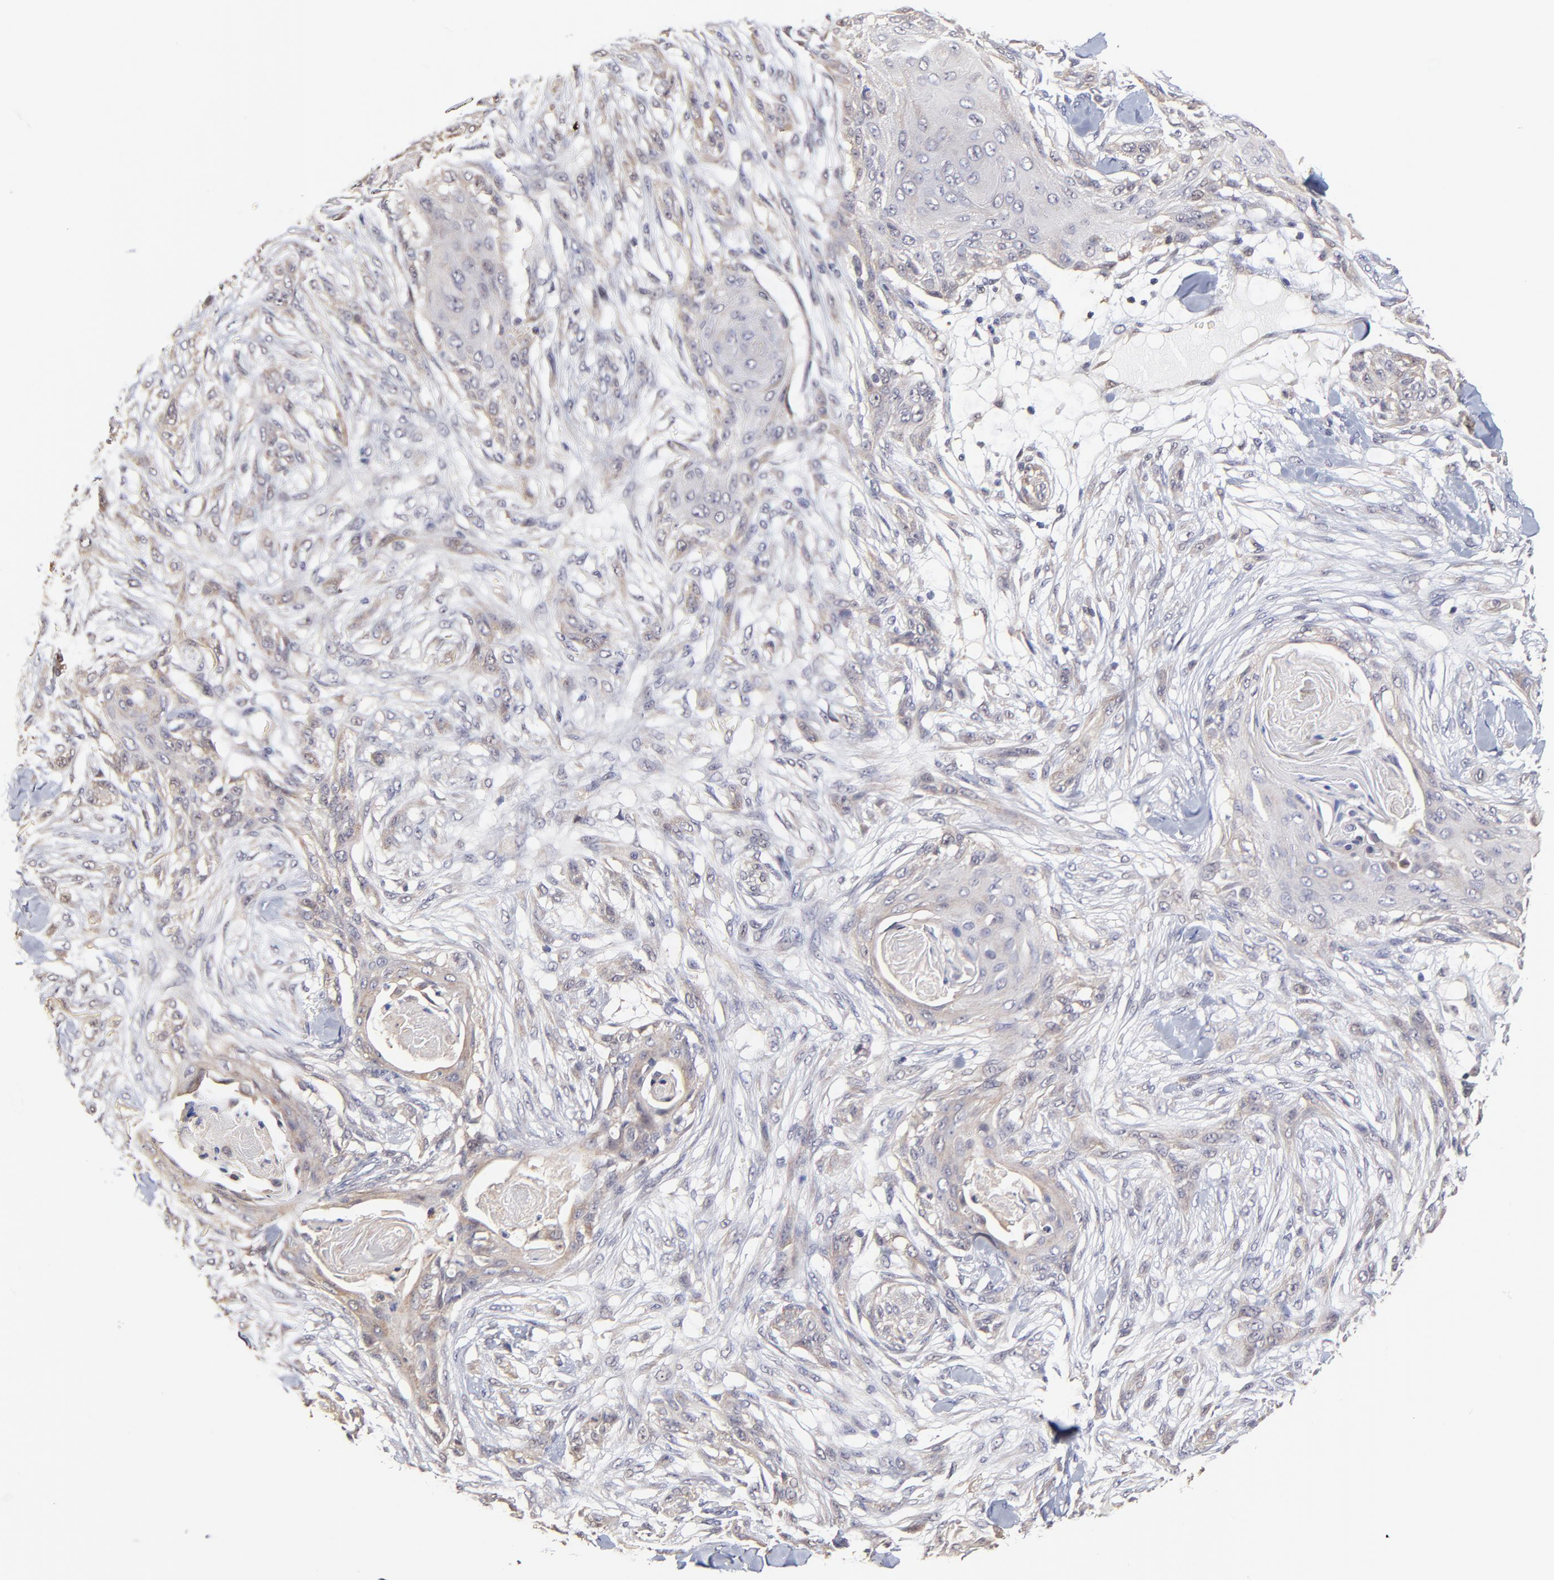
{"staining": {"intensity": "moderate", "quantity": ">75%", "location": "cytoplasmic/membranous"}, "tissue": "skin cancer", "cell_type": "Tumor cells", "image_type": "cancer", "snomed": [{"axis": "morphology", "description": "Squamous cell carcinoma, NOS"}, {"axis": "topography", "description": "Skin"}], "caption": "Skin cancer tissue reveals moderate cytoplasmic/membranous expression in about >75% of tumor cells, visualized by immunohistochemistry.", "gene": "ZNF10", "patient": {"sex": "female", "age": 59}}